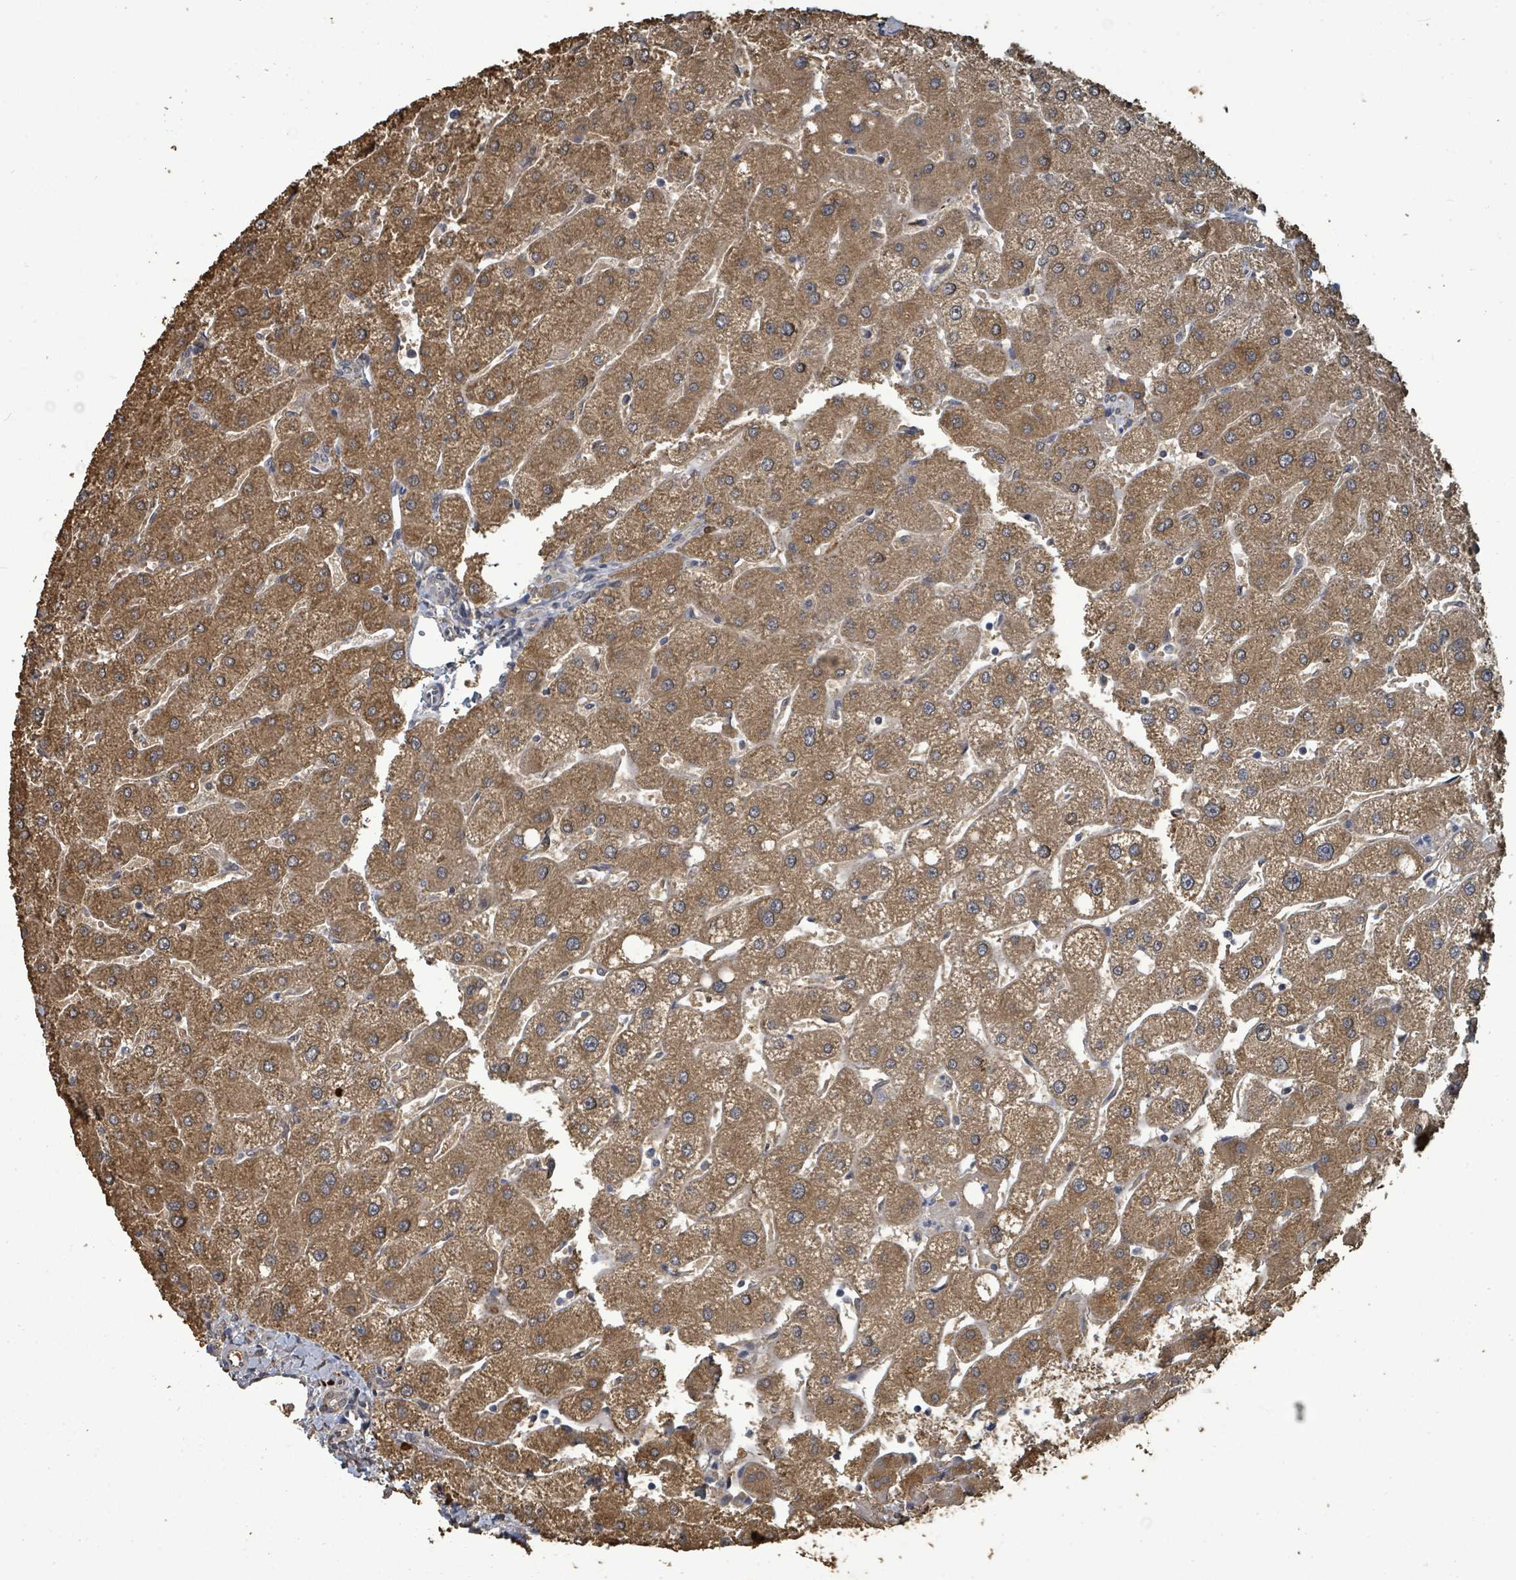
{"staining": {"intensity": "weak", "quantity": "25%-75%", "location": "cytoplasmic/membranous"}, "tissue": "liver", "cell_type": "Cholangiocytes", "image_type": "normal", "snomed": [{"axis": "morphology", "description": "Normal tissue, NOS"}, {"axis": "topography", "description": "Liver"}], "caption": "Human liver stained with a brown dye displays weak cytoplasmic/membranous positive expression in about 25%-75% of cholangiocytes.", "gene": "C6orf52", "patient": {"sex": "male", "age": 67}}